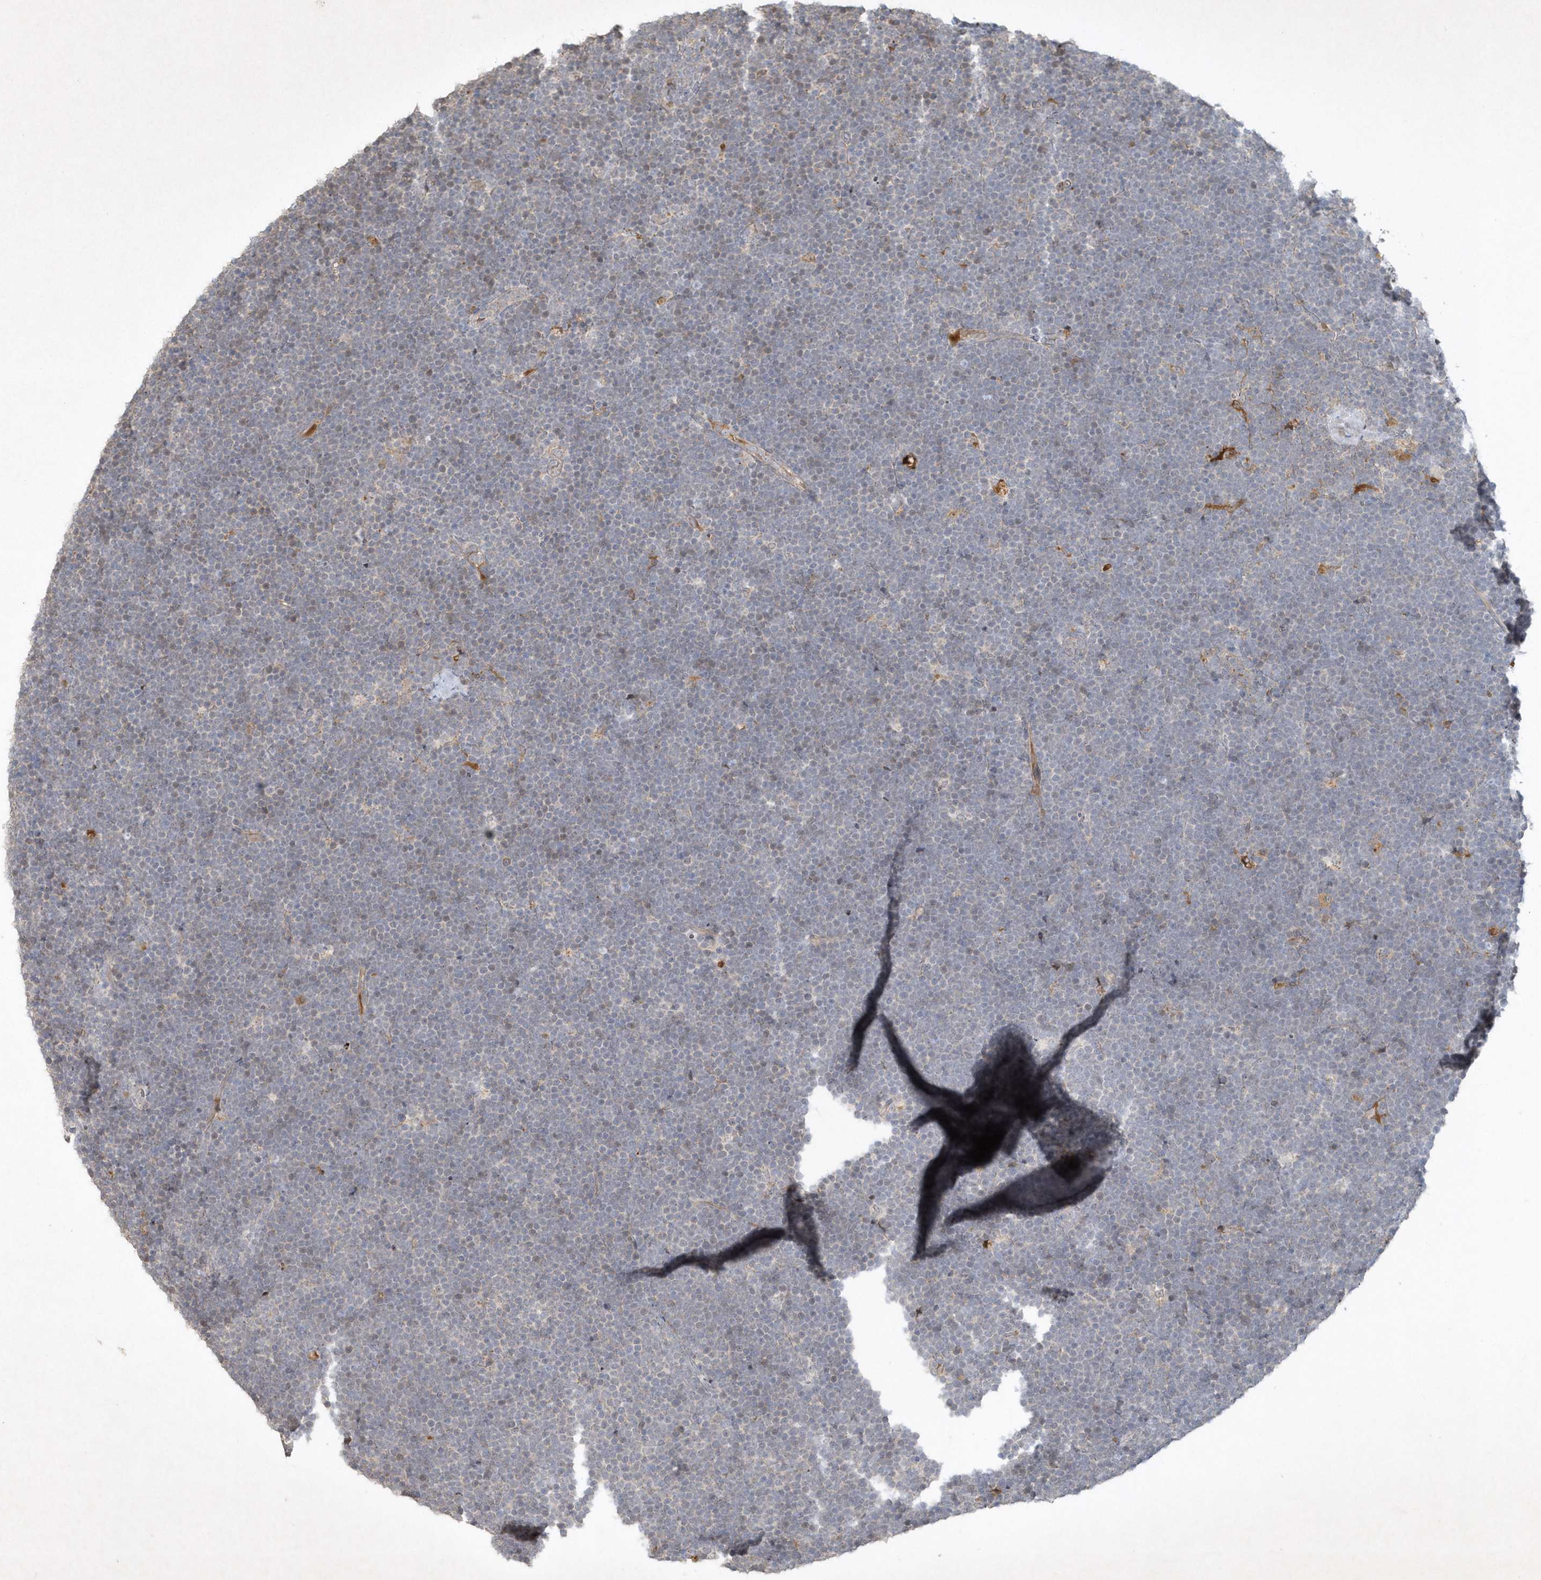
{"staining": {"intensity": "negative", "quantity": "none", "location": "none"}, "tissue": "lymphoma", "cell_type": "Tumor cells", "image_type": "cancer", "snomed": [{"axis": "morphology", "description": "Malignant lymphoma, non-Hodgkin's type, High grade"}, {"axis": "topography", "description": "Lymph node"}], "caption": "Tumor cells are negative for brown protein staining in high-grade malignant lymphoma, non-Hodgkin's type. (Stains: DAB immunohistochemistry (IHC) with hematoxylin counter stain, Microscopy: brightfield microscopy at high magnification).", "gene": "THG1L", "patient": {"sex": "male", "age": 13}}